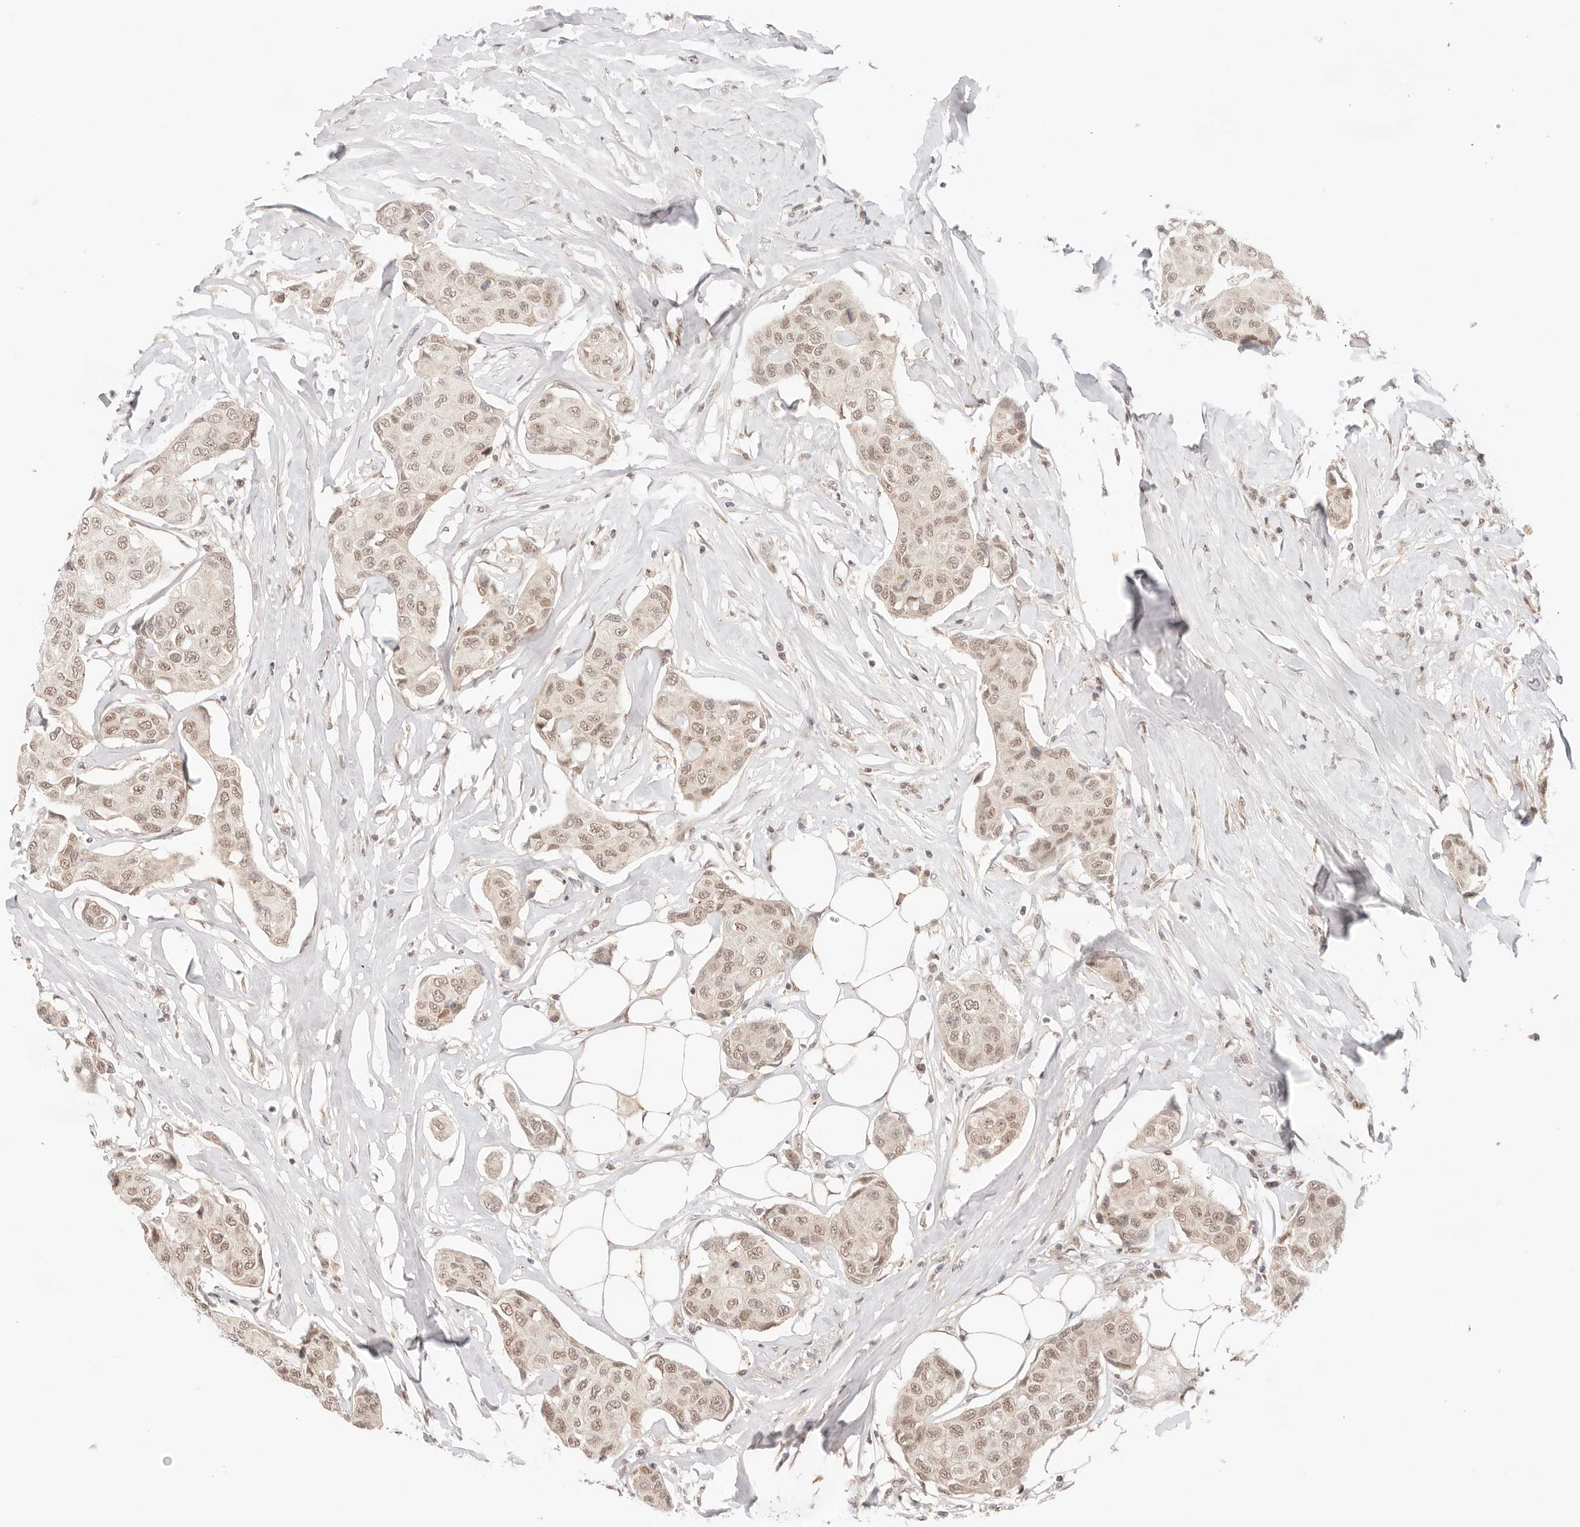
{"staining": {"intensity": "moderate", "quantity": ">75%", "location": "nuclear"}, "tissue": "breast cancer", "cell_type": "Tumor cells", "image_type": "cancer", "snomed": [{"axis": "morphology", "description": "Duct carcinoma"}, {"axis": "topography", "description": "Breast"}], "caption": "Protein analysis of breast cancer (intraductal carcinoma) tissue reveals moderate nuclear staining in about >75% of tumor cells.", "gene": "GTF2E2", "patient": {"sex": "female", "age": 80}}